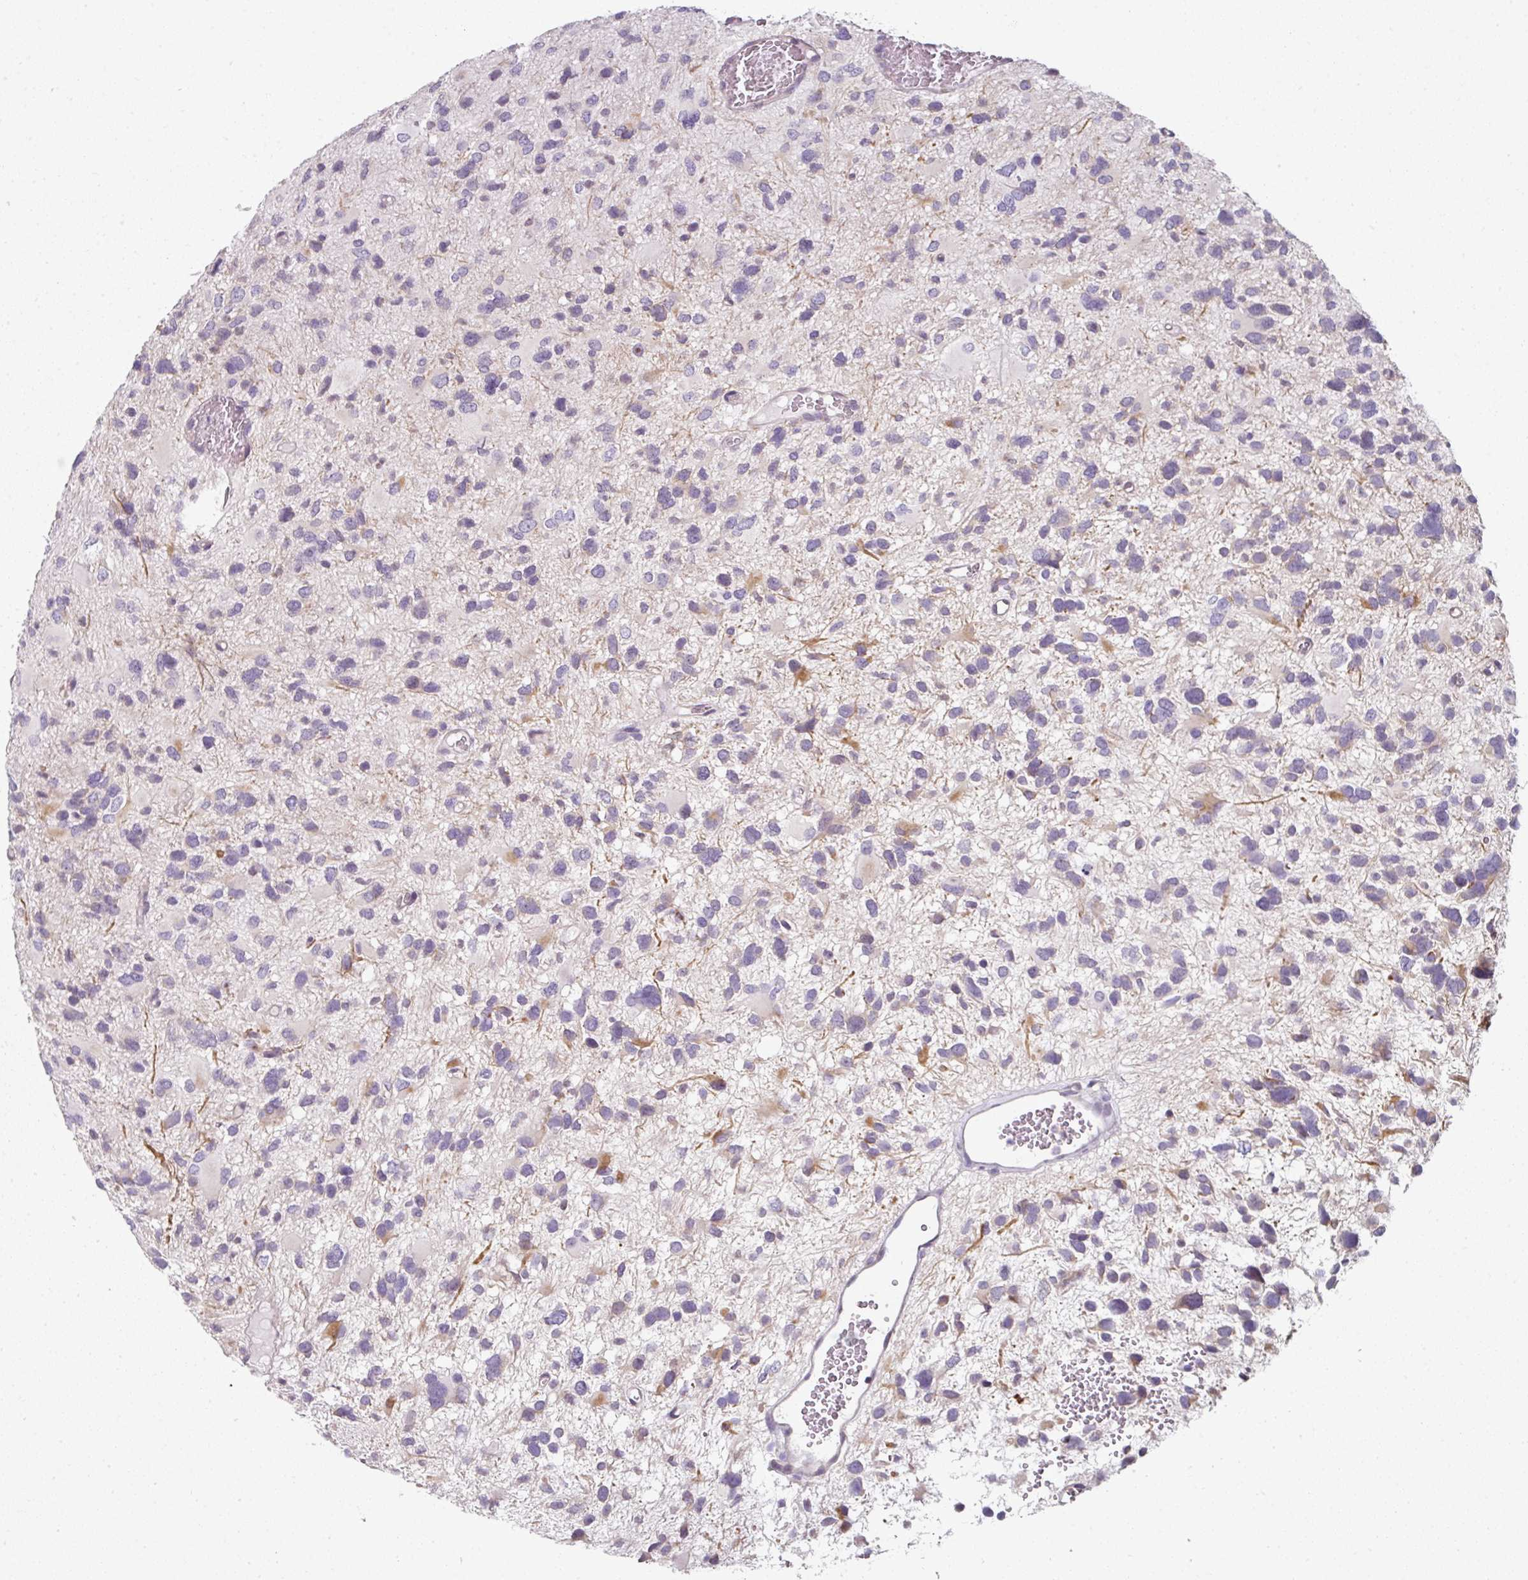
{"staining": {"intensity": "moderate", "quantity": "<25%", "location": "cytoplasmic/membranous"}, "tissue": "glioma", "cell_type": "Tumor cells", "image_type": "cancer", "snomed": [{"axis": "morphology", "description": "Glioma, malignant, High grade"}, {"axis": "topography", "description": "Brain"}], "caption": "Immunohistochemical staining of human glioma exhibits low levels of moderate cytoplasmic/membranous positivity in approximately <25% of tumor cells.", "gene": "C19orf33", "patient": {"sex": "female", "age": 11}}